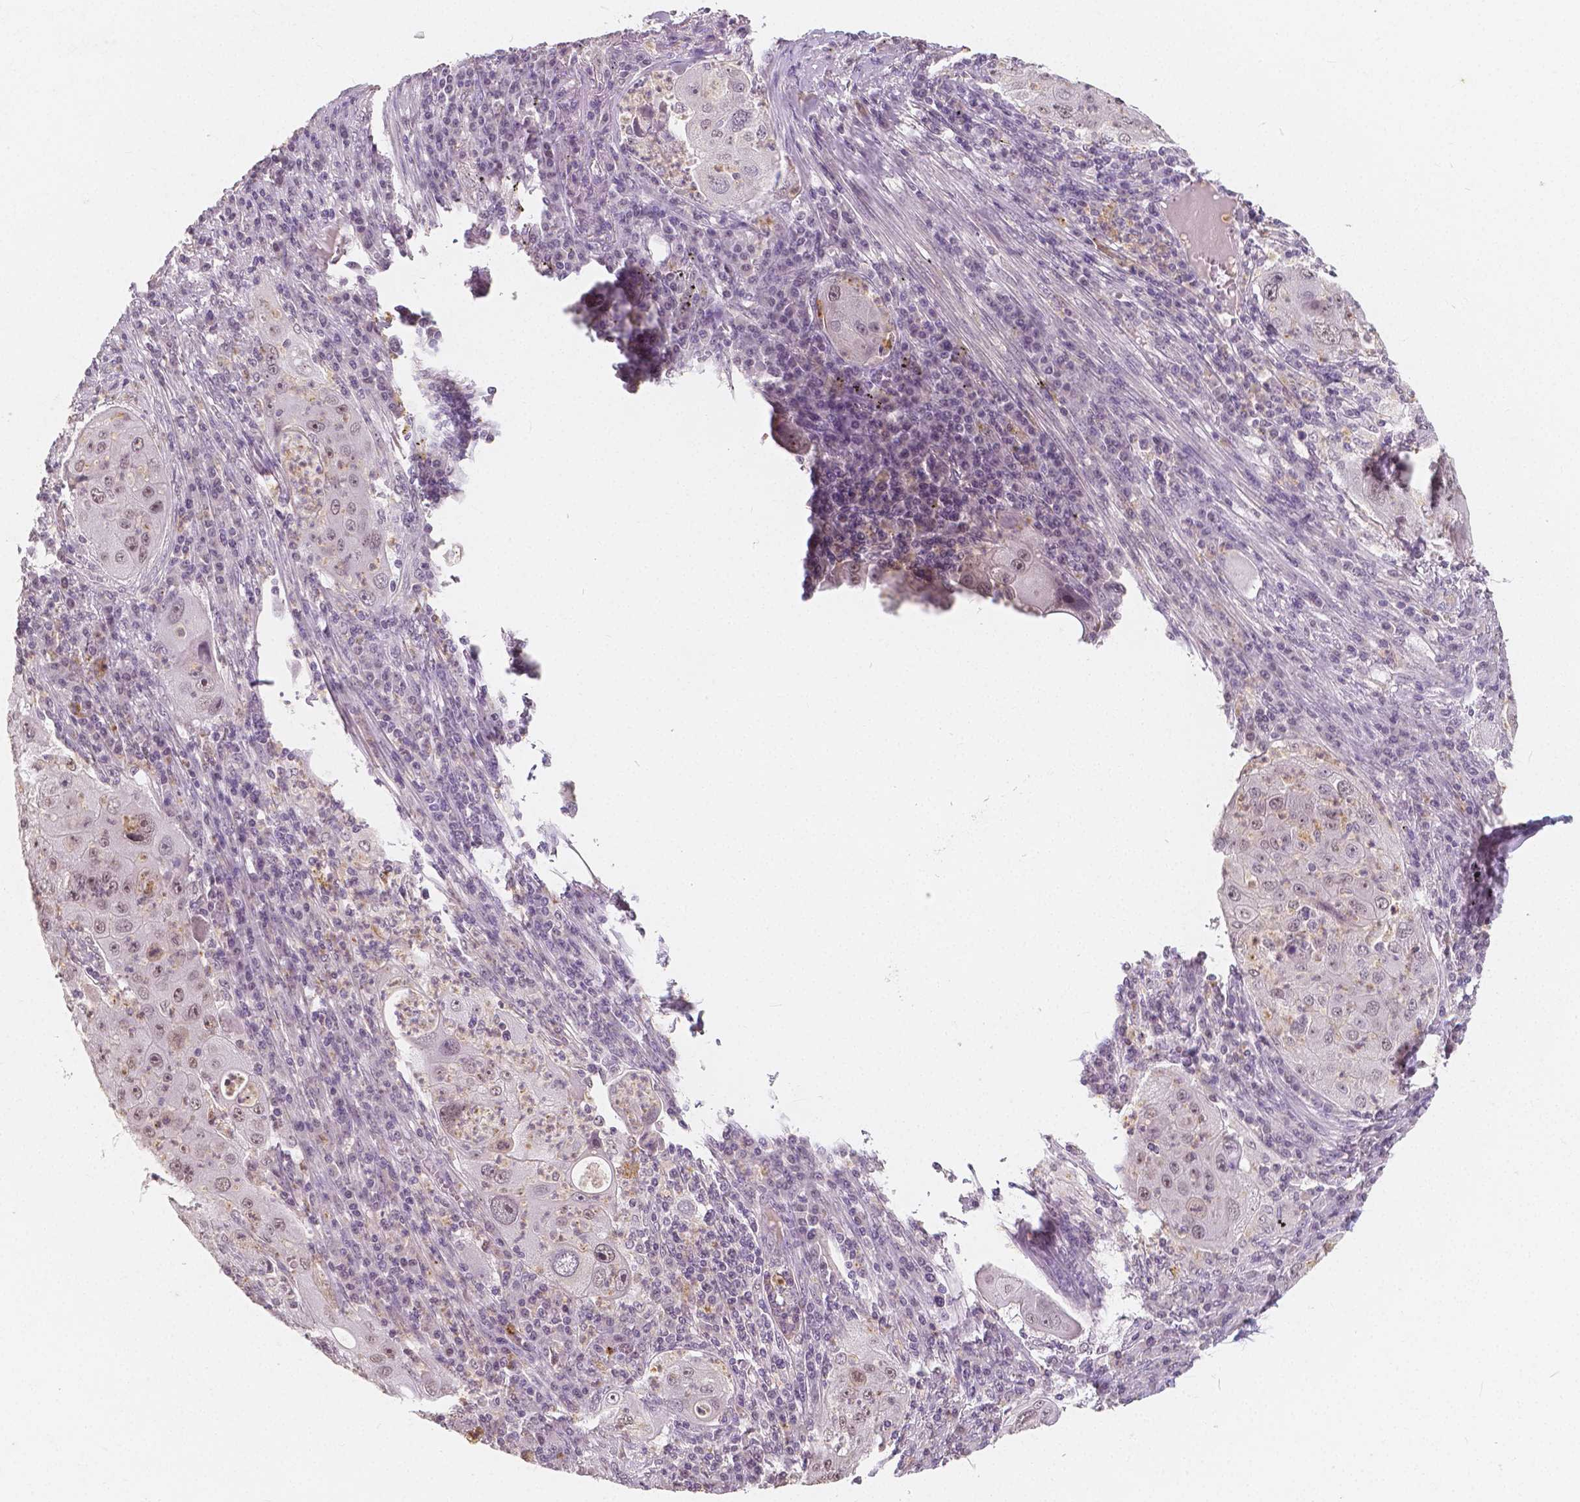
{"staining": {"intensity": "weak", "quantity": "25%-75%", "location": "nuclear"}, "tissue": "lung cancer", "cell_type": "Tumor cells", "image_type": "cancer", "snomed": [{"axis": "morphology", "description": "Squamous cell carcinoma, NOS"}, {"axis": "topography", "description": "Lung"}], "caption": "Human squamous cell carcinoma (lung) stained with a brown dye demonstrates weak nuclear positive positivity in approximately 25%-75% of tumor cells.", "gene": "NOLC1", "patient": {"sex": "female", "age": 59}}